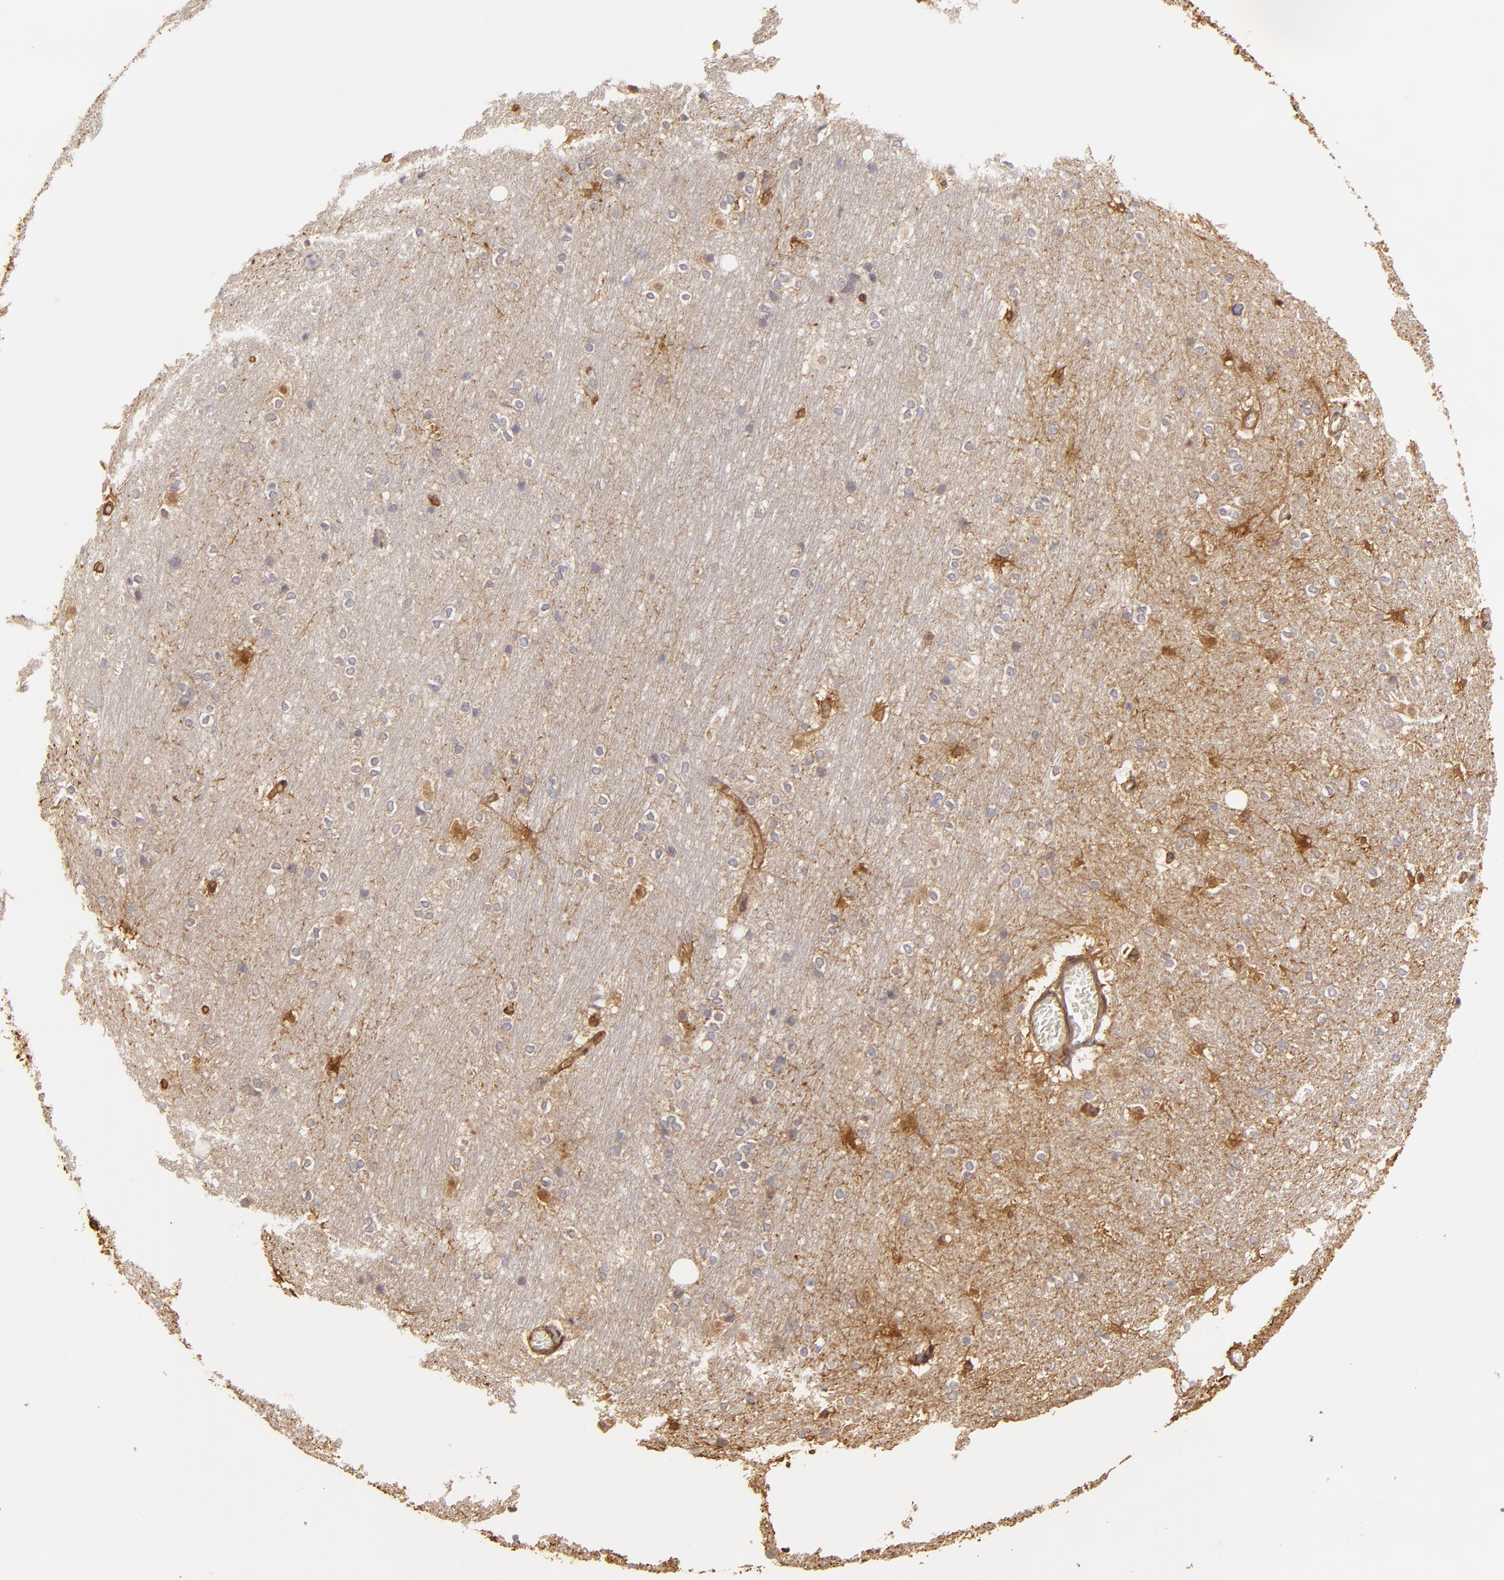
{"staining": {"intensity": "weak", "quantity": "<25%", "location": "nuclear"}, "tissue": "hippocampus", "cell_type": "Glial cells", "image_type": "normal", "snomed": [{"axis": "morphology", "description": "Normal tissue, NOS"}, {"axis": "topography", "description": "Hippocampus"}], "caption": "Immunohistochemical staining of unremarkable human hippocampus demonstrates no significant positivity in glial cells. (DAB (3,3'-diaminobenzidine) IHC visualized using brightfield microscopy, high magnification).", "gene": "HSPB6", "patient": {"sex": "female", "age": 19}}